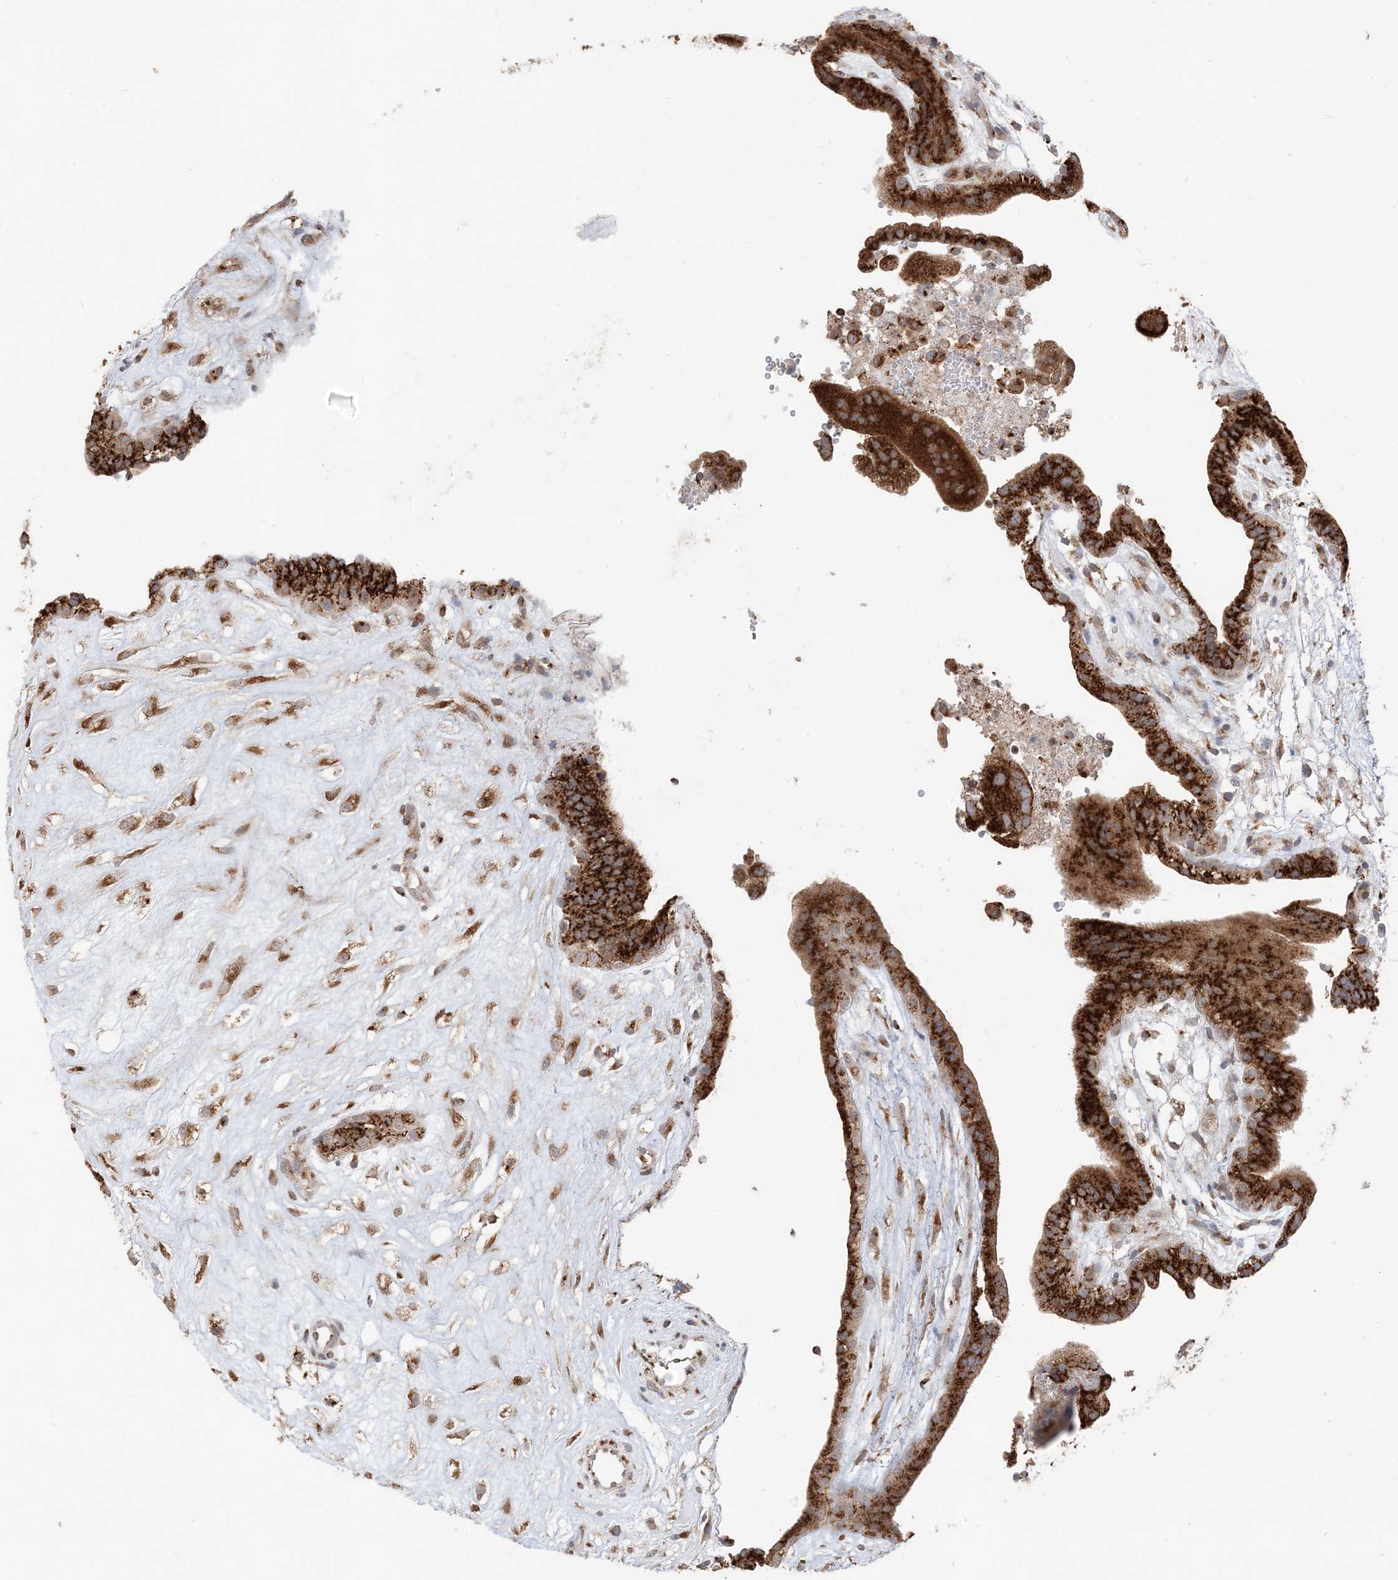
{"staining": {"intensity": "strong", "quantity": ">75%", "location": "cytoplasmic/membranous"}, "tissue": "placenta", "cell_type": "Decidual cells", "image_type": "normal", "snomed": [{"axis": "morphology", "description": "Normal tissue, NOS"}, {"axis": "topography", "description": "Placenta"}], "caption": "Placenta stained with a brown dye displays strong cytoplasmic/membranous positive expression in approximately >75% of decidual cells.", "gene": "RER1", "patient": {"sex": "female", "age": 18}}